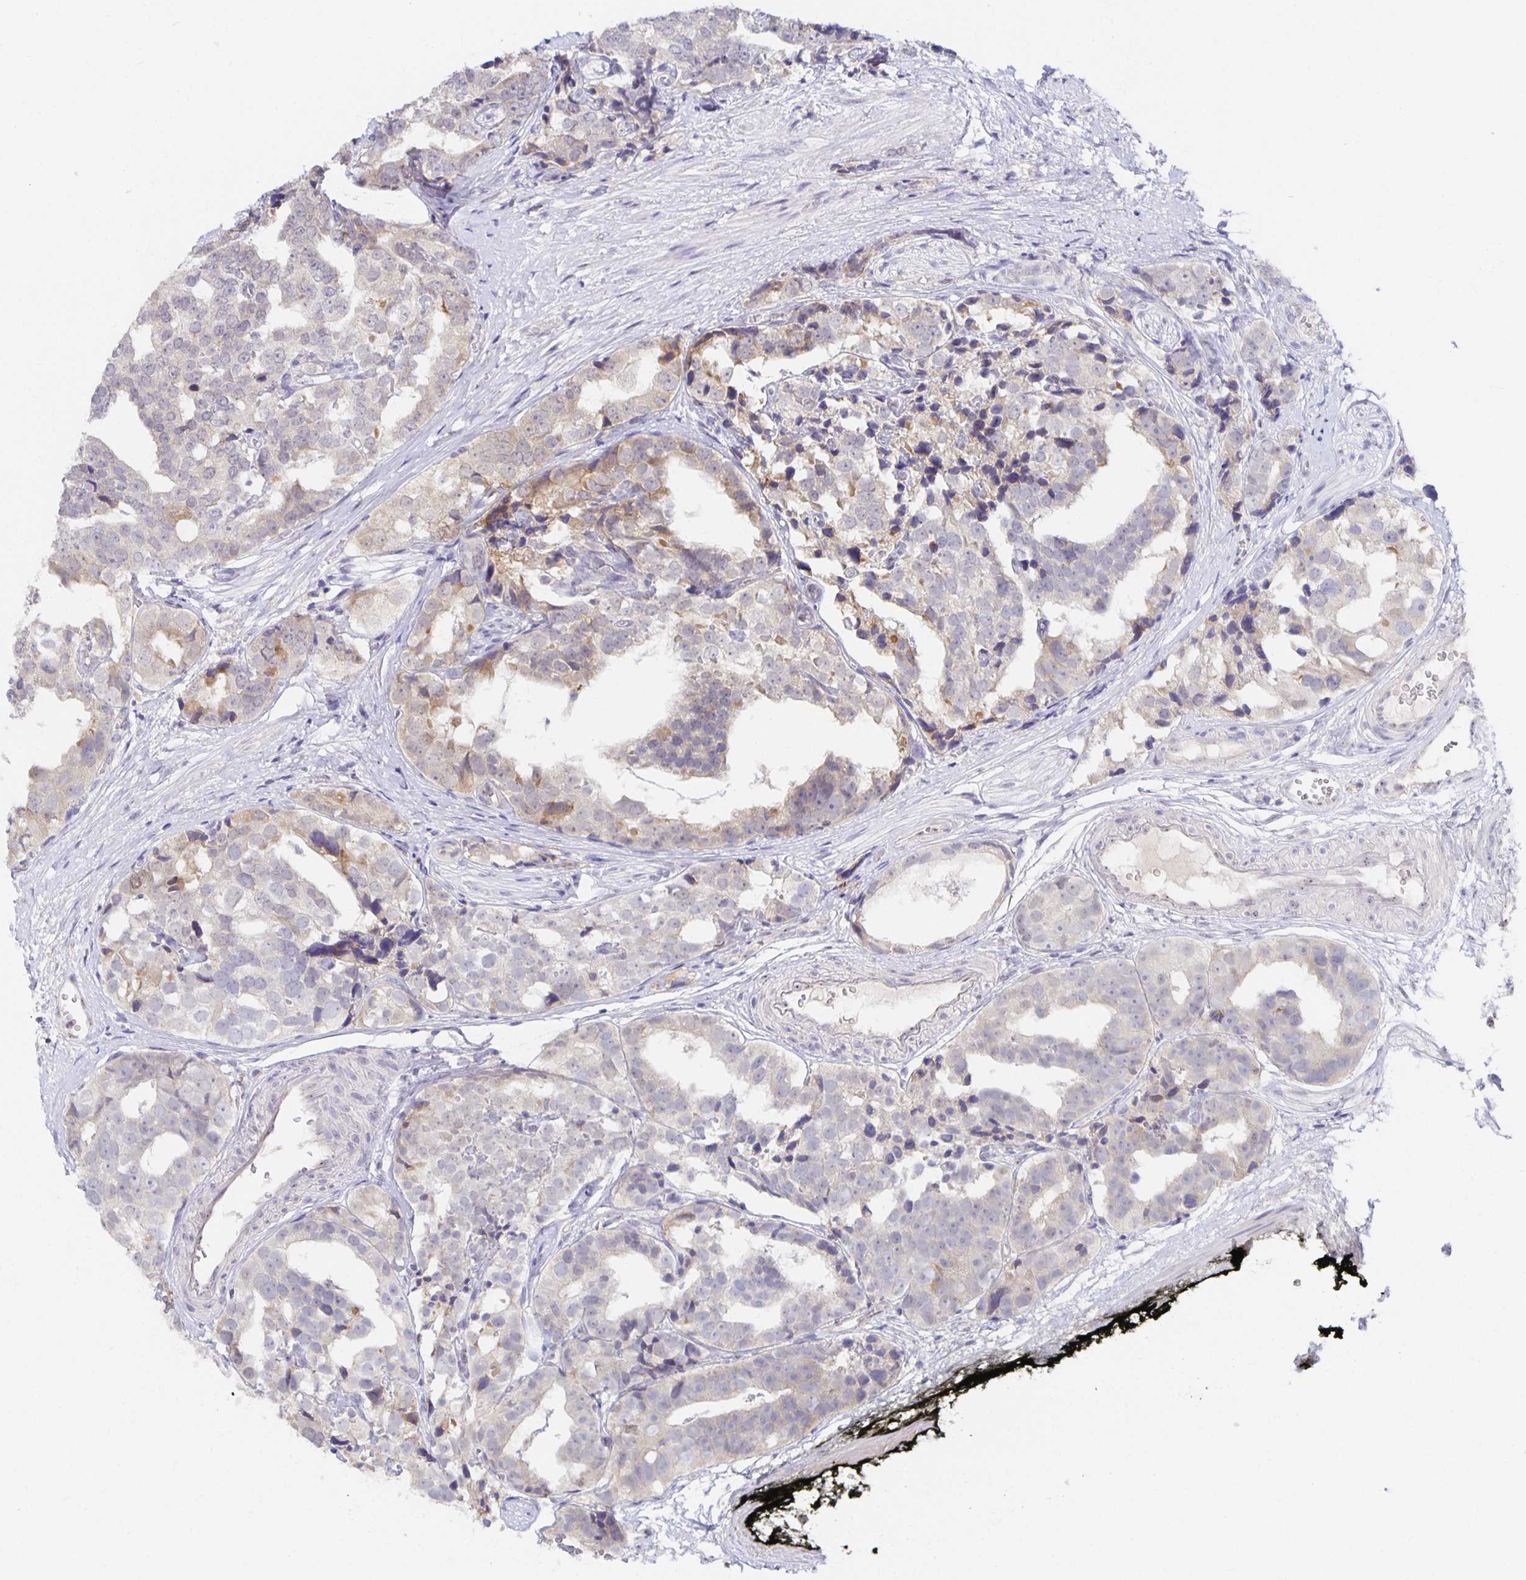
{"staining": {"intensity": "weak", "quantity": "<25%", "location": "cytoplasmic/membranous"}, "tissue": "prostate cancer", "cell_type": "Tumor cells", "image_type": "cancer", "snomed": [{"axis": "morphology", "description": "Adenocarcinoma, High grade"}, {"axis": "topography", "description": "Prostate"}], "caption": "High magnification brightfield microscopy of adenocarcinoma (high-grade) (prostate) stained with DAB (3,3'-diaminobenzidine) (brown) and counterstained with hematoxylin (blue): tumor cells show no significant positivity. (DAB (3,3'-diaminobenzidine) immunohistochemistry, high magnification).", "gene": "BAD", "patient": {"sex": "male", "age": 71}}